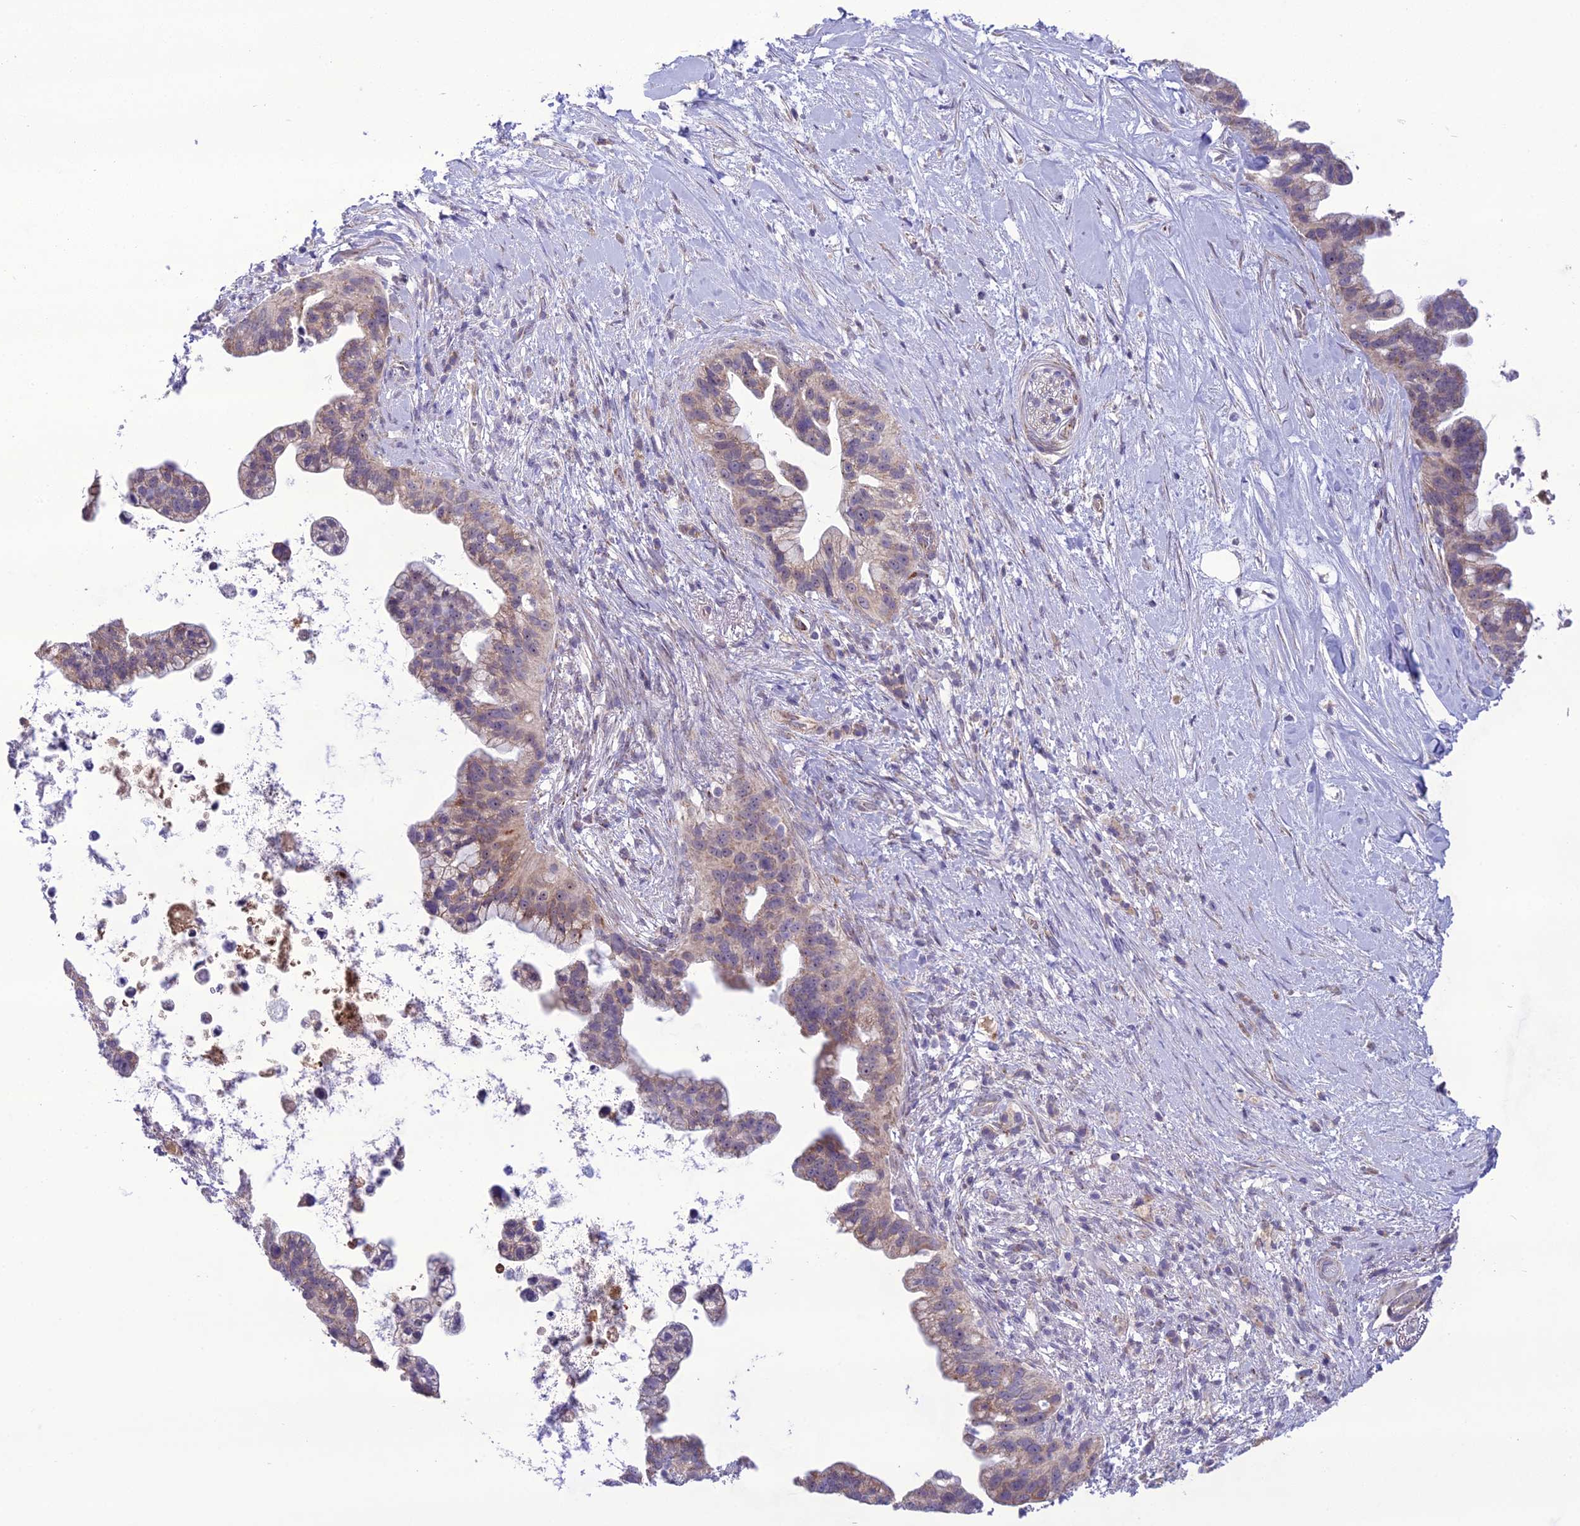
{"staining": {"intensity": "weak", "quantity": "25%-75%", "location": "cytoplasmic/membranous"}, "tissue": "pancreatic cancer", "cell_type": "Tumor cells", "image_type": "cancer", "snomed": [{"axis": "morphology", "description": "Adenocarcinoma, NOS"}, {"axis": "topography", "description": "Pancreas"}], "caption": "Immunohistochemical staining of adenocarcinoma (pancreatic) shows low levels of weak cytoplasmic/membranous protein staining in approximately 25%-75% of tumor cells.", "gene": "NODAL", "patient": {"sex": "female", "age": 83}}